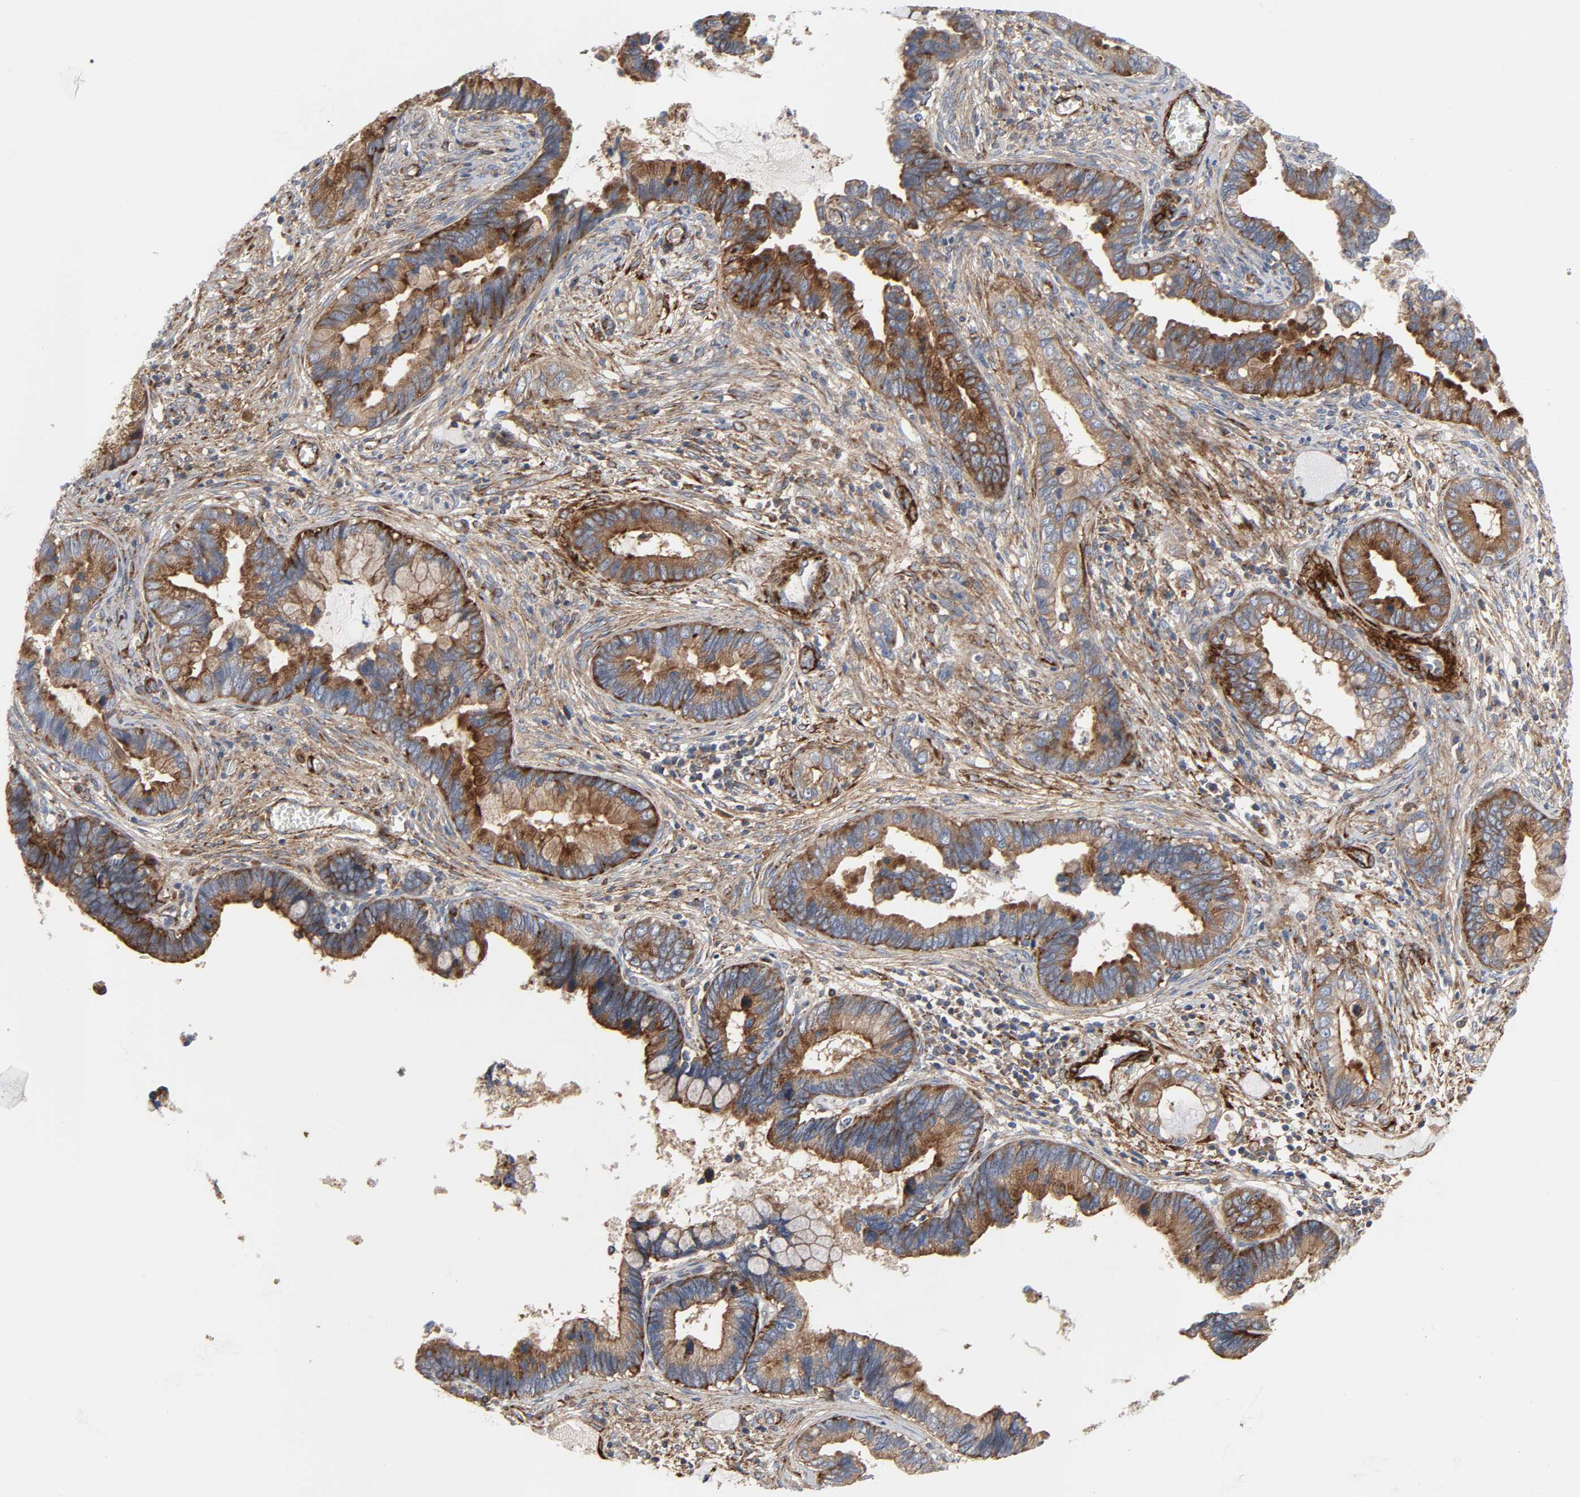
{"staining": {"intensity": "moderate", "quantity": ">75%", "location": "cytoplasmic/membranous"}, "tissue": "cervical cancer", "cell_type": "Tumor cells", "image_type": "cancer", "snomed": [{"axis": "morphology", "description": "Adenocarcinoma, NOS"}, {"axis": "topography", "description": "Cervix"}], "caption": "A medium amount of moderate cytoplasmic/membranous positivity is appreciated in approximately >75% of tumor cells in cervical cancer (adenocarcinoma) tissue. Using DAB (brown) and hematoxylin (blue) stains, captured at high magnification using brightfield microscopy.", "gene": "ARHGAP1", "patient": {"sex": "female", "age": 44}}